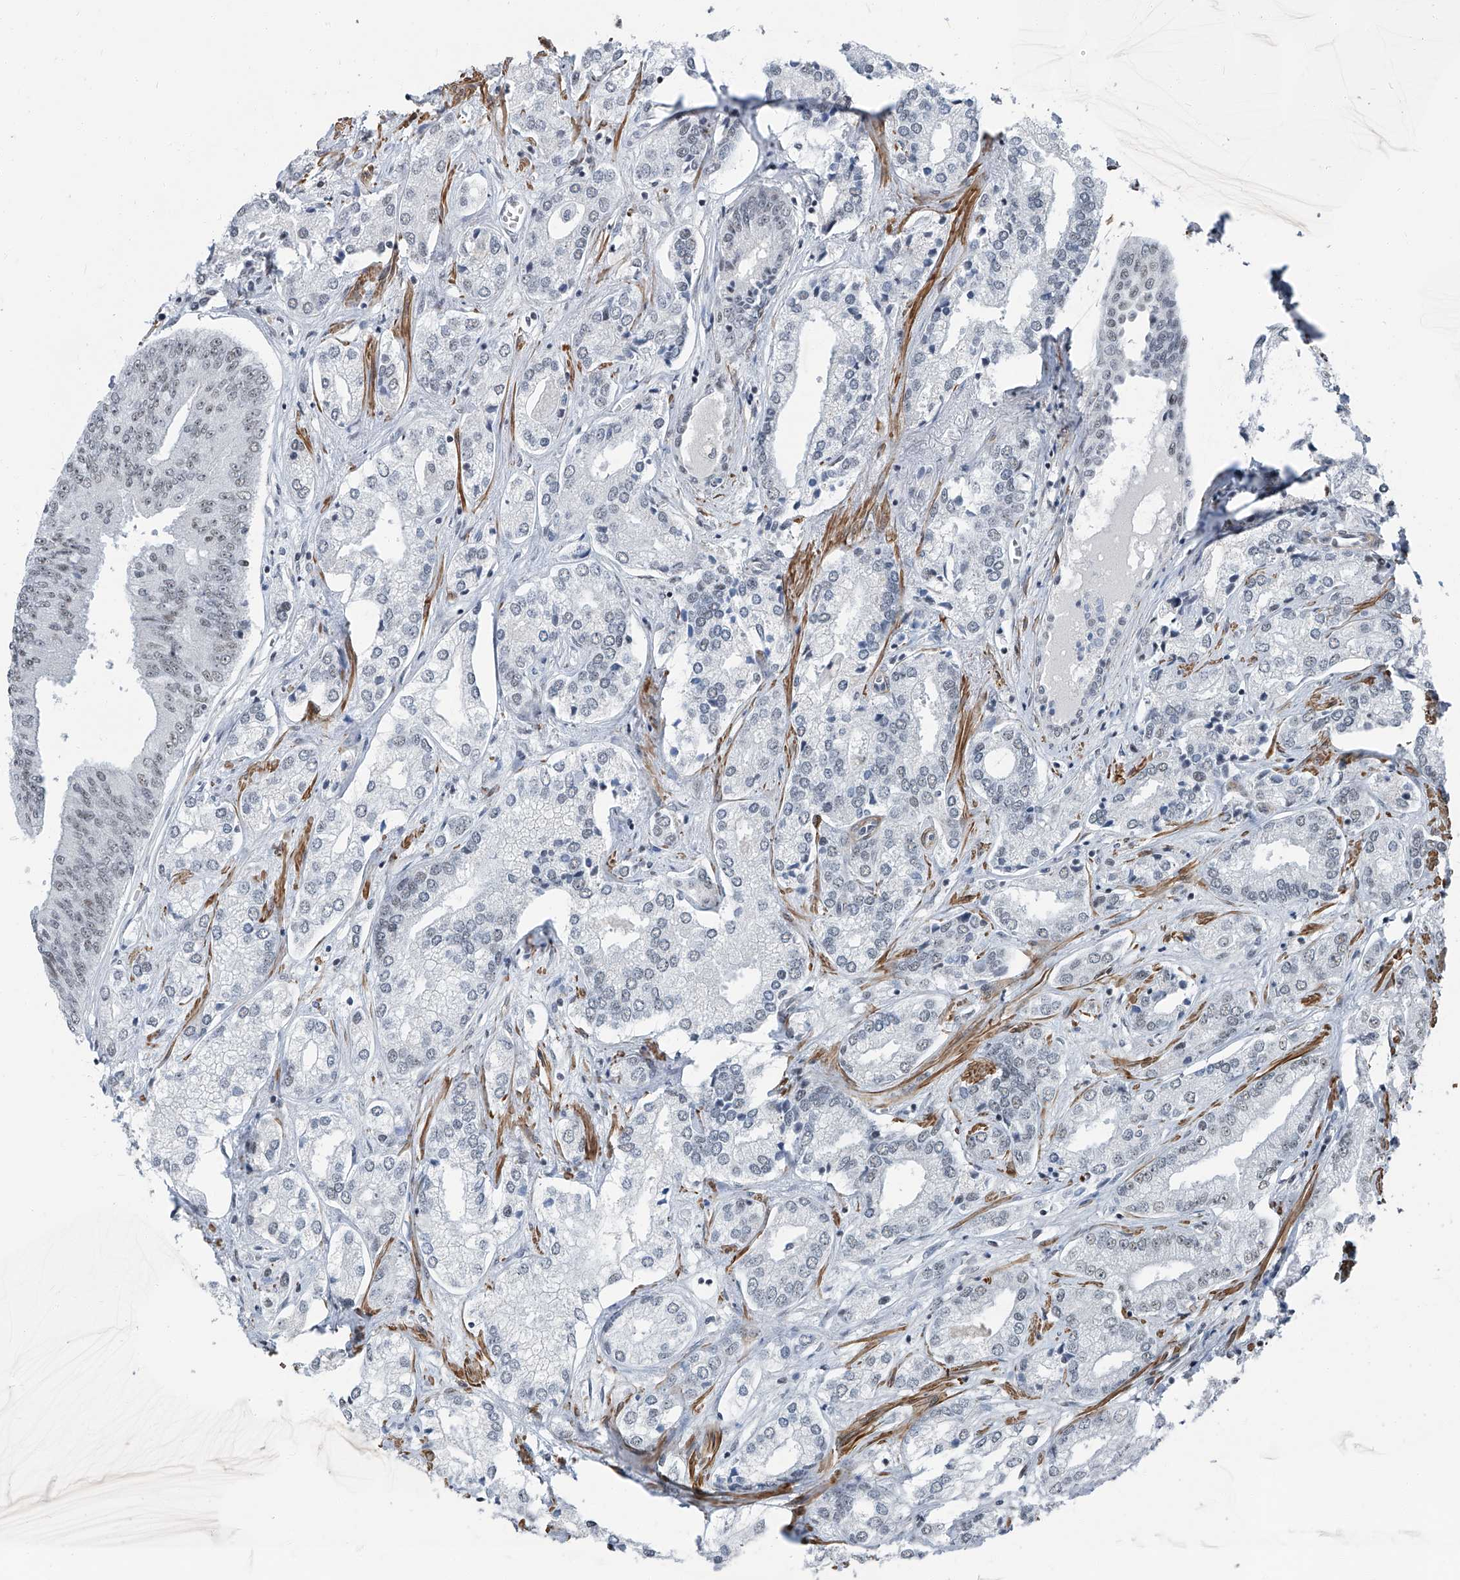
{"staining": {"intensity": "negative", "quantity": "none", "location": "none"}, "tissue": "prostate cancer", "cell_type": "Tumor cells", "image_type": "cancer", "snomed": [{"axis": "morphology", "description": "Adenocarcinoma, High grade"}, {"axis": "topography", "description": "Prostate"}], "caption": "Prostate cancer was stained to show a protein in brown. There is no significant expression in tumor cells.", "gene": "TXLNB", "patient": {"sex": "male", "age": 66}}